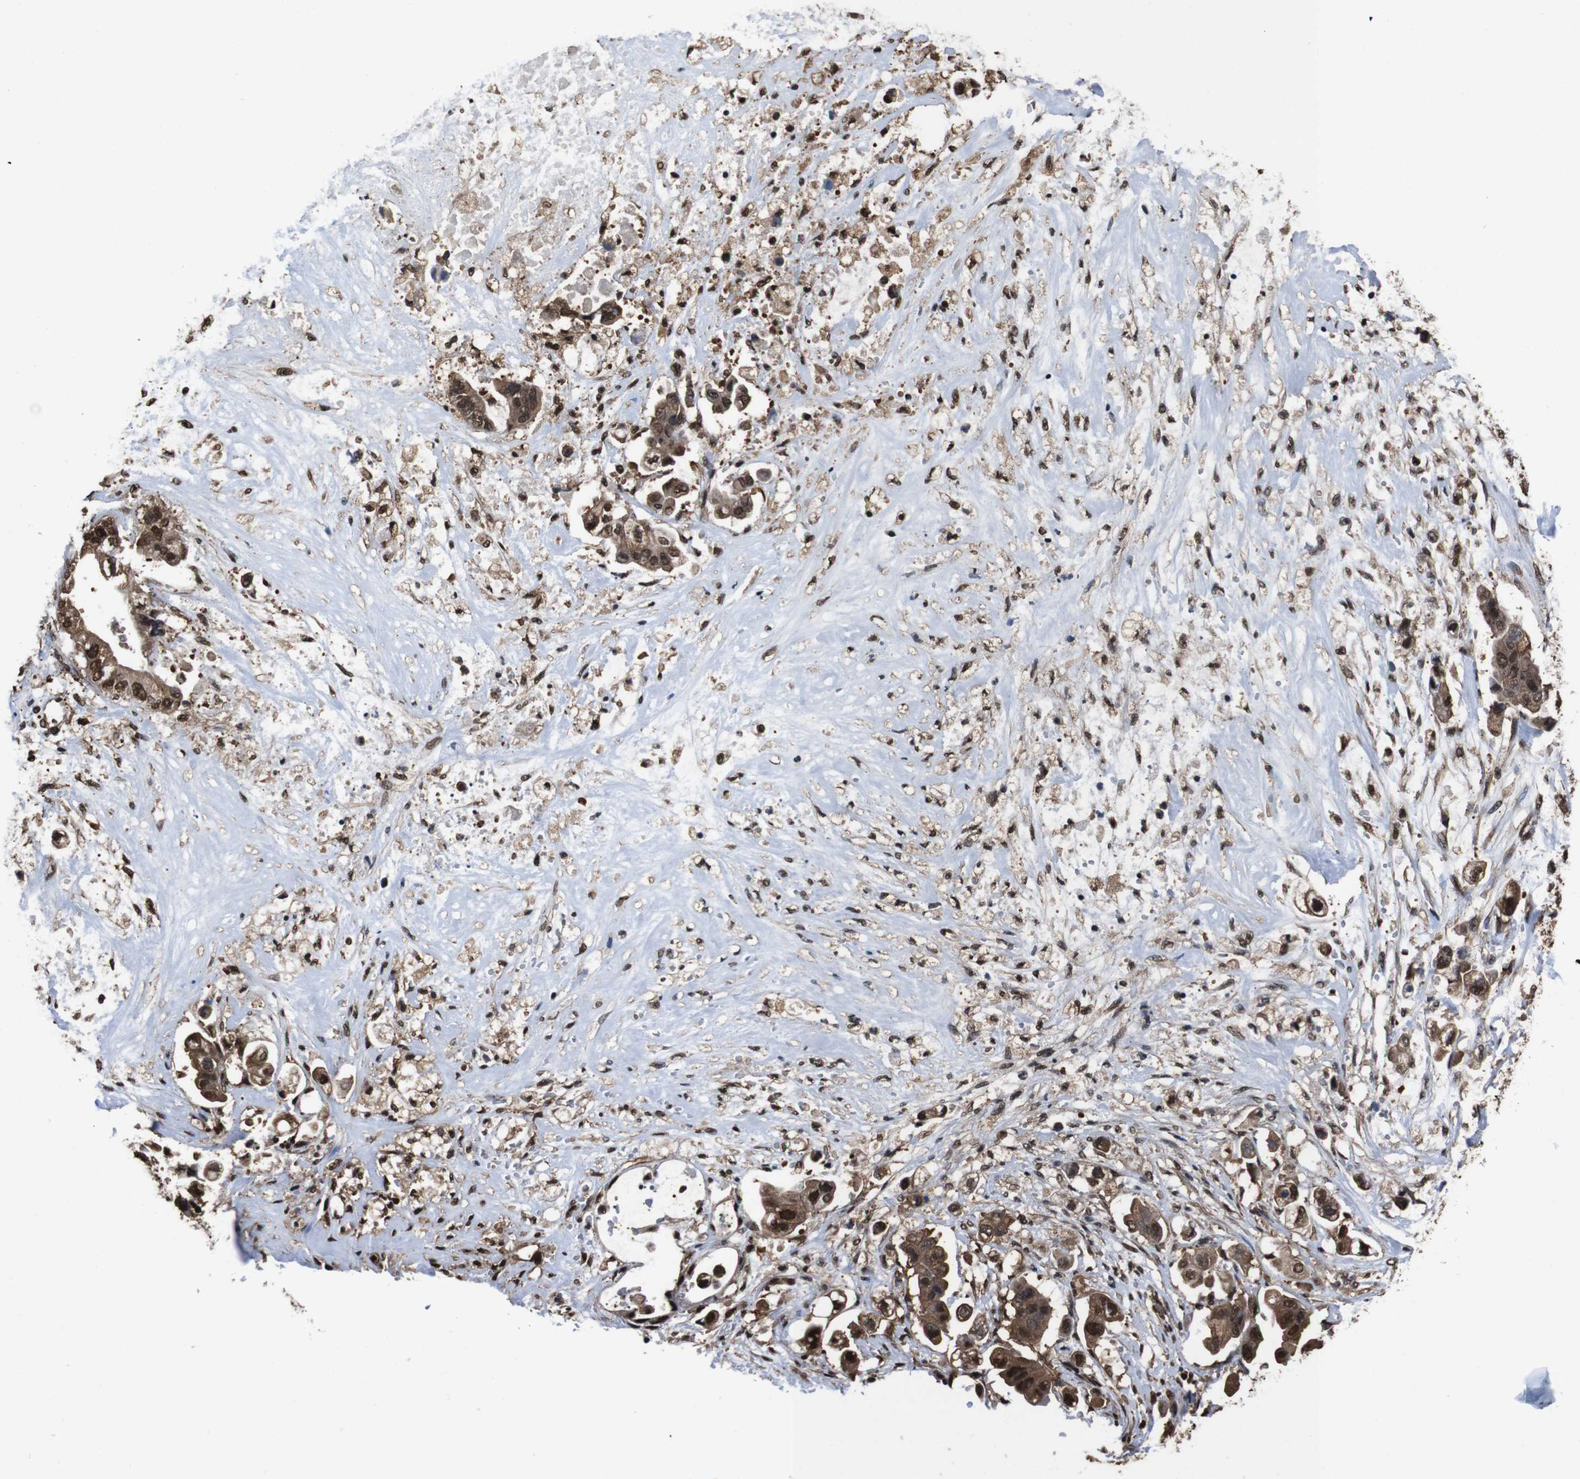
{"staining": {"intensity": "moderate", "quantity": ">75%", "location": "cytoplasmic/membranous,nuclear"}, "tissue": "stomach cancer", "cell_type": "Tumor cells", "image_type": "cancer", "snomed": [{"axis": "morphology", "description": "Adenocarcinoma, NOS"}, {"axis": "topography", "description": "Stomach"}], "caption": "Human stomach cancer stained with a protein marker demonstrates moderate staining in tumor cells.", "gene": "VCP", "patient": {"sex": "male", "age": 62}}